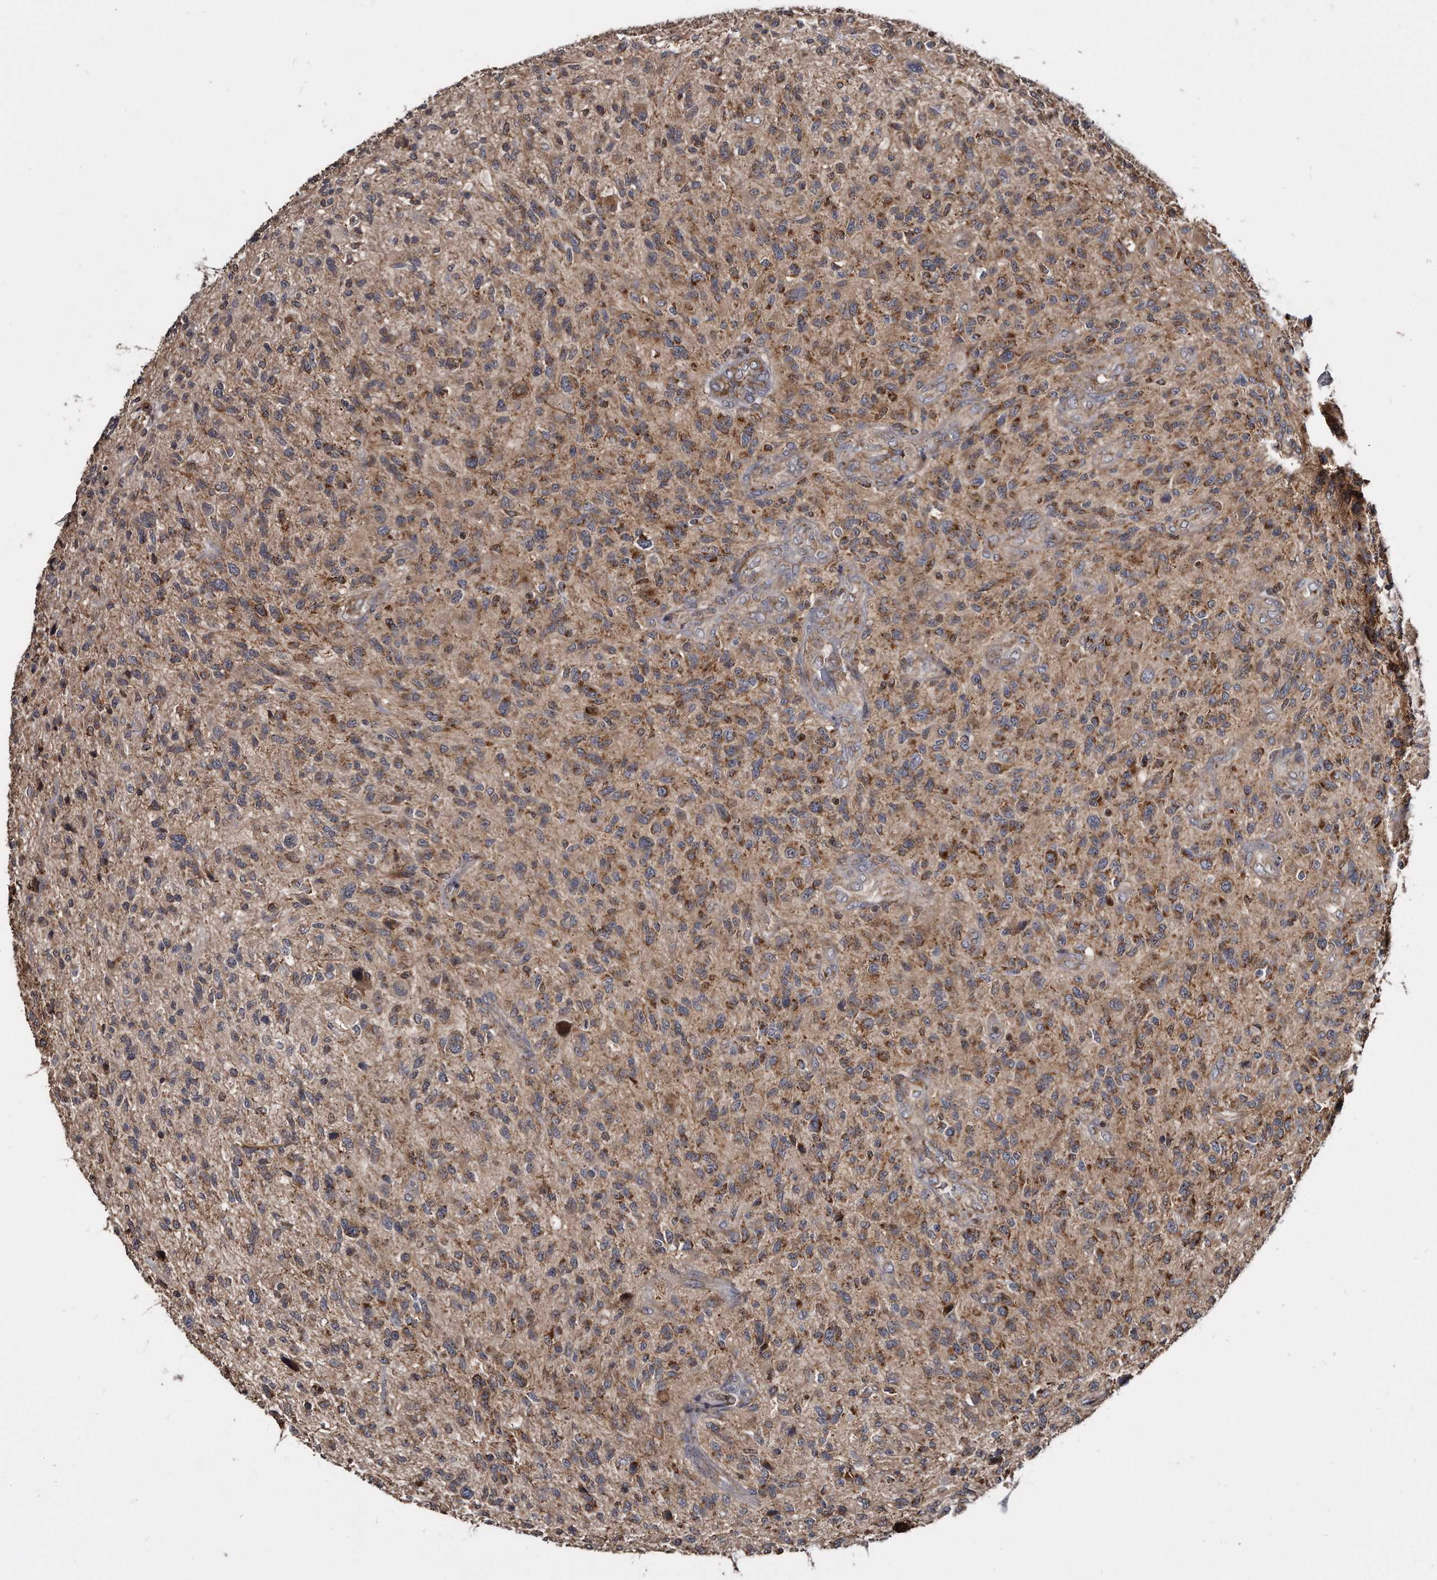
{"staining": {"intensity": "moderate", "quantity": "25%-75%", "location": "cytoplasmic/membranous"}, "tissue": "glioma", "cell_type": "Tumor cells", "image_type": "cancer", "snomed": [{"axis": "morphology", "description": "Glioma, malignant, High grade"}, {"axis": "topography", "description": "Brain"}], "caption": "The immunohistochemical stain highlights moderate cytoplasmic/membranous expression in tumor cells of glioma tissue. (brown staining indicates protein expression, while blue staining denotes nuclei).", "gene": "FAM136A", "patient": {"sex": "male", "age": 47}}